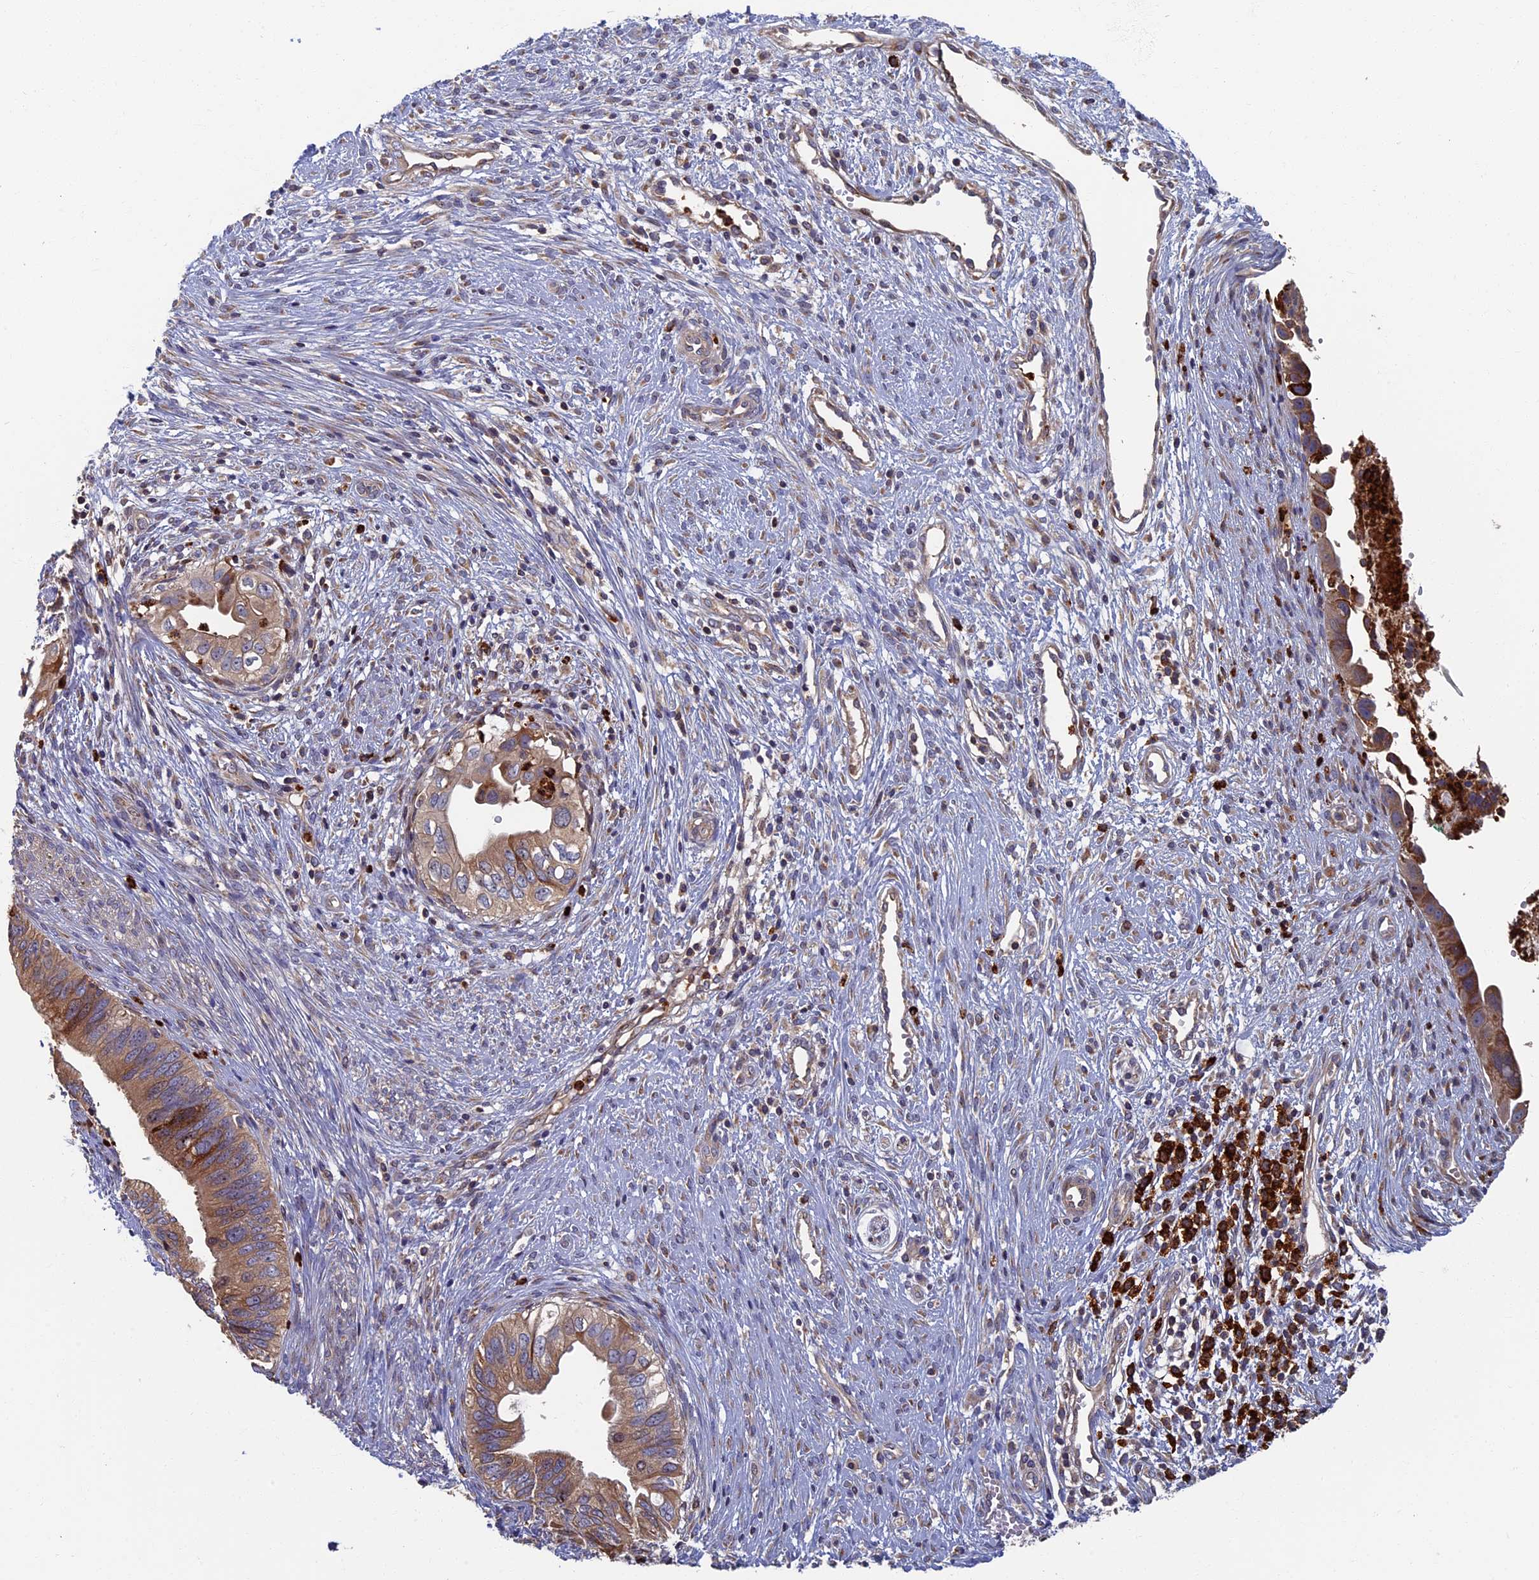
{"staining": {"intensity": "moderate", "quantity": ">75%", "location": "cytoplasmic/membranous,nuclear"}, "tissue": "cervical cancer", "cell_type": "Tumor cells", "image_type": "cancer", "snomed": [{"axis": "morphology", "description": "Adenocarcinoma, NOS"}, {"axis": "topography", "description": "Cervix"}], "caption": "Approximately >75% of tumor cells in human cervical adenocarcinoma exhibit moderate cytoplasmic/membranous and nuclear protein staining as visualized by brown immunohistochemical staining.", "gene": "TNK2", "patient": {"sex": "female", "age": 42}}